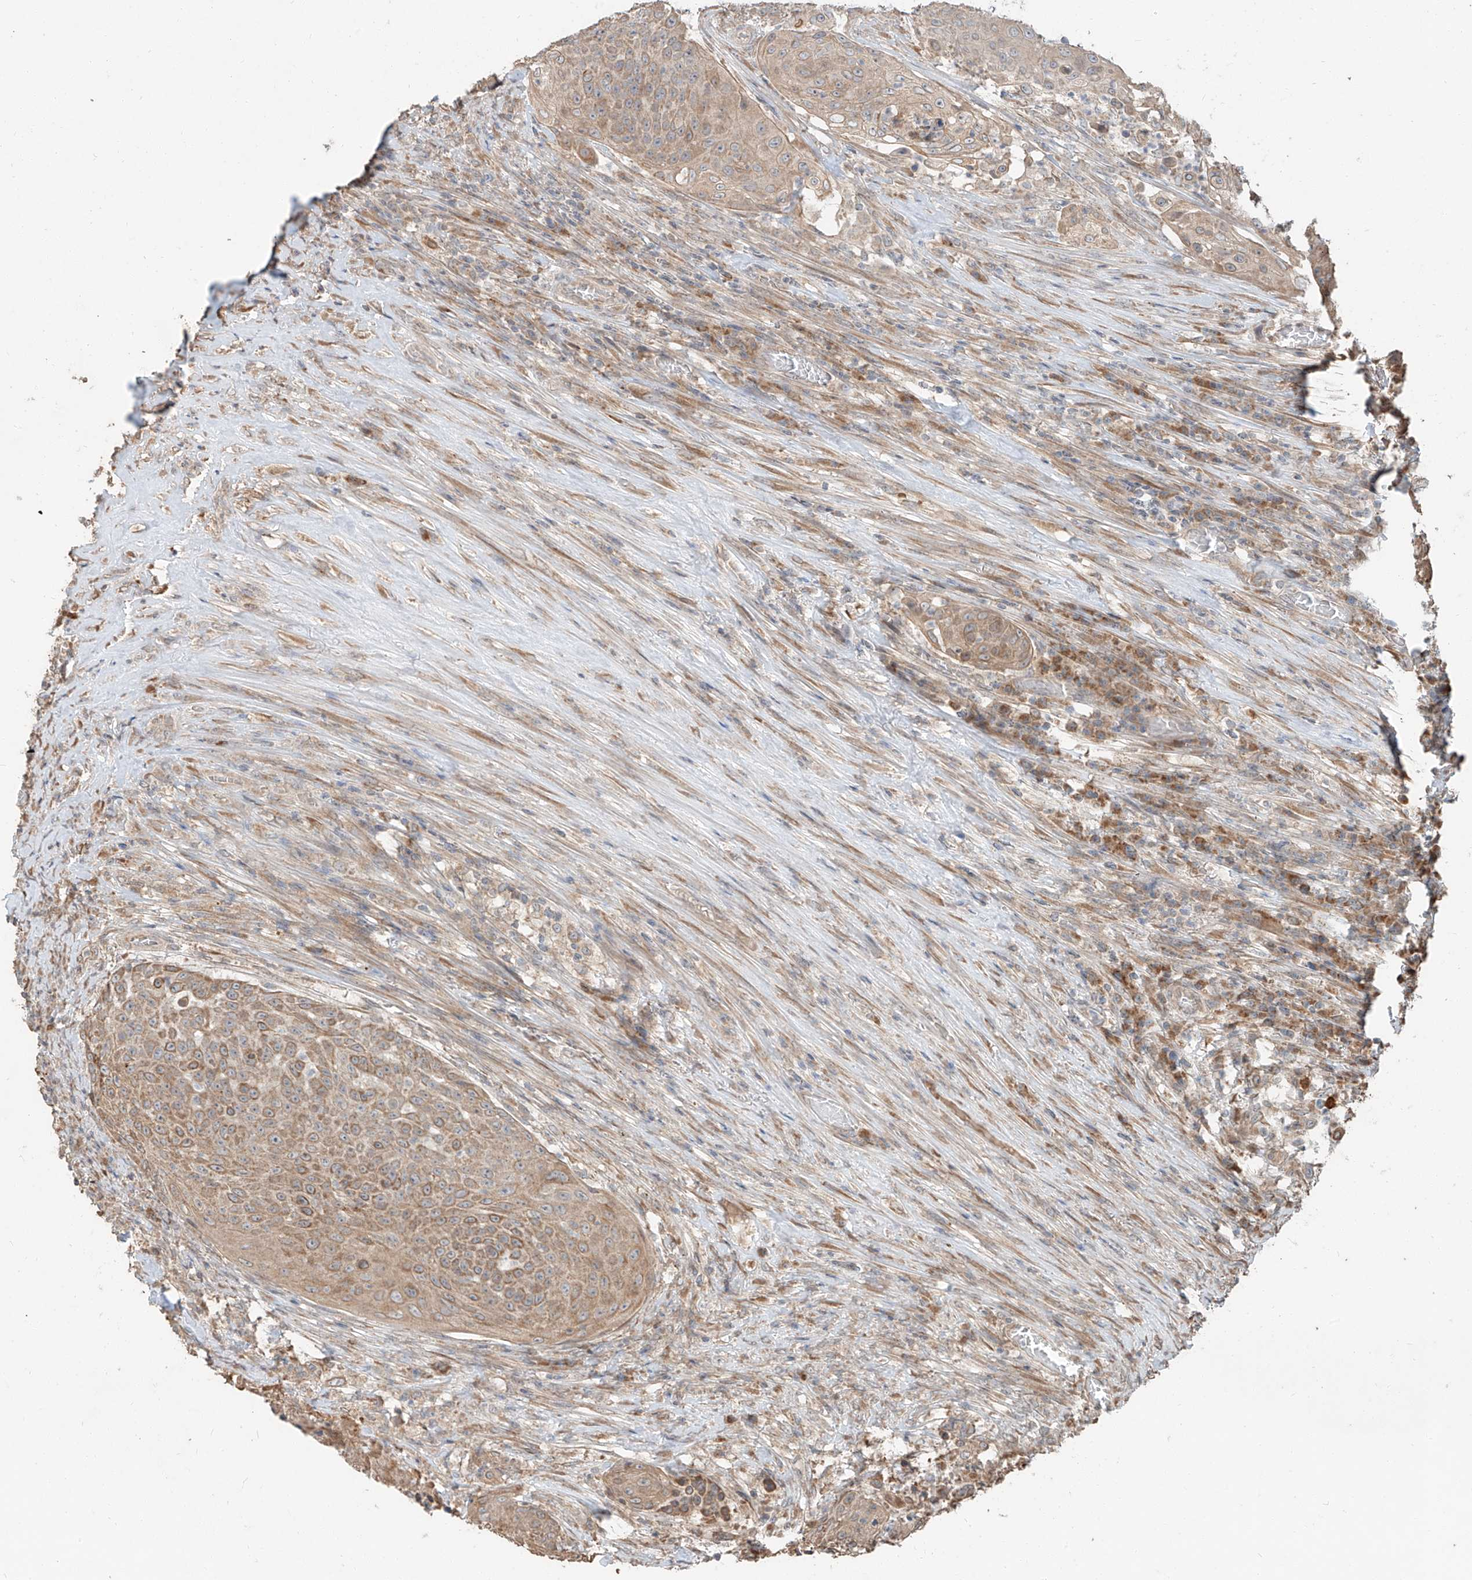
{"staining": {"intensity": "weak", "quantity": ">75%", "location": "cytoplasmic/membranous"}, "tissue": "urothelial cancer", "cell_type": "Tumor cells", "image_type": "cancer", "snomed": [{"axis": "morphology", "description": "Urothelial carcinoma, High grade"}, {"axis": "topography", "description": "Urinary bladder"}], "caption": "High-magnification brightfield microscopy of urothelial cancer stained with DAB (3,3'-diaminobenzidine) (brown) and counterstained with hematoxylin (blue). tumor cells exhibit weak cytoplasmic/membranous expression is appreciated in approximately>75% of cells.", "gene": "STX19", "patient": {"sex": "female", "age": 63}}